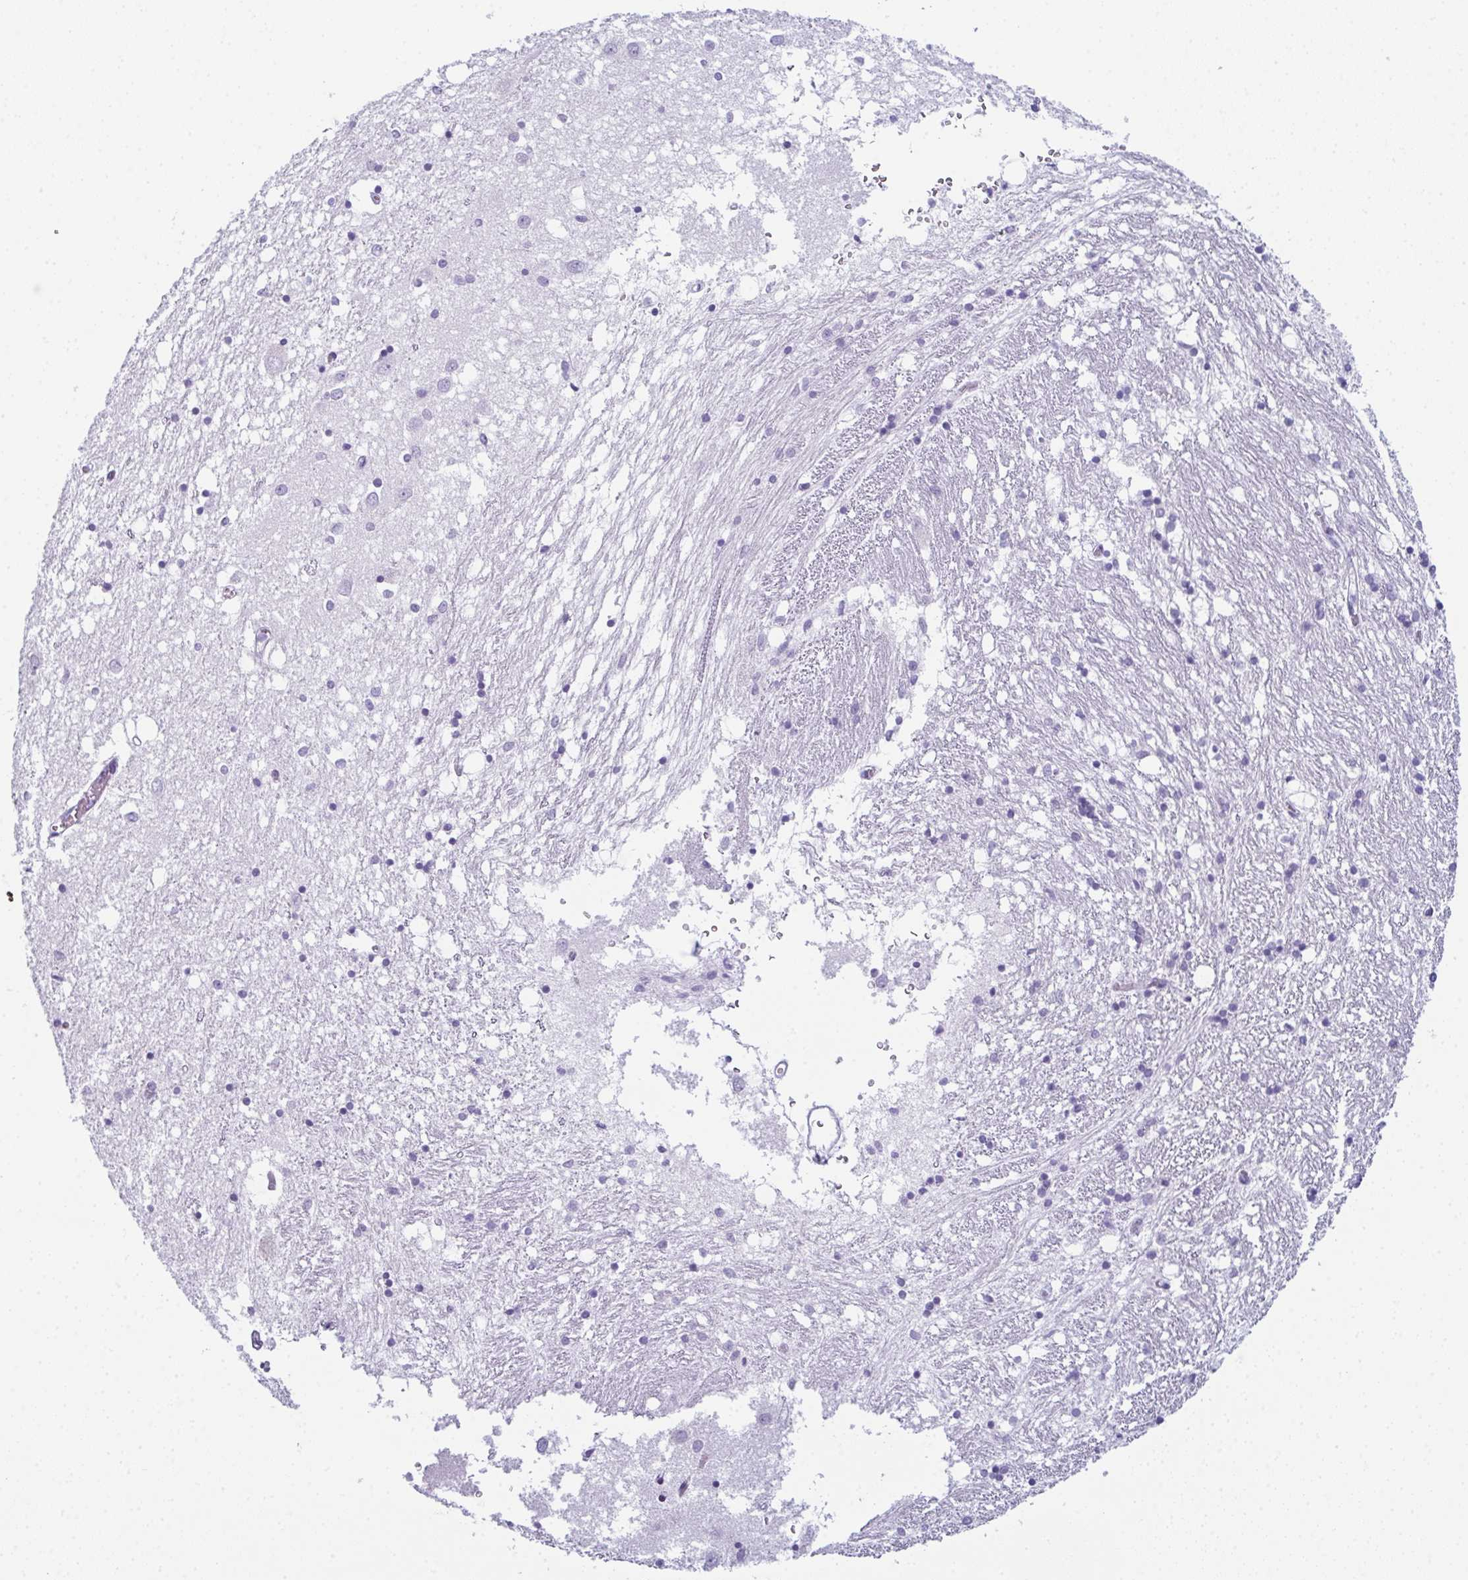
{"staining": {"intensity": "negative", "quantity": "none", "location": "none"}, "tissue": "caudate", "cell_type": "Glial cells", "image_type": "normal", "snomed": [{"axis": "morphology", "description": "Normal tissue, NOS"}, {"axis": "topography", "description": "Lateral ventricle wall"}], "caption": "Immunohistochemistry (IHC) image of unremarkable caudate: human caudate stained with DAB (3,3'-diaminobenzidine) demonstrates no significant protein staining in glial cells.", "gene": "ENKUR", "patient": {"sex": "male", "age": 70}}